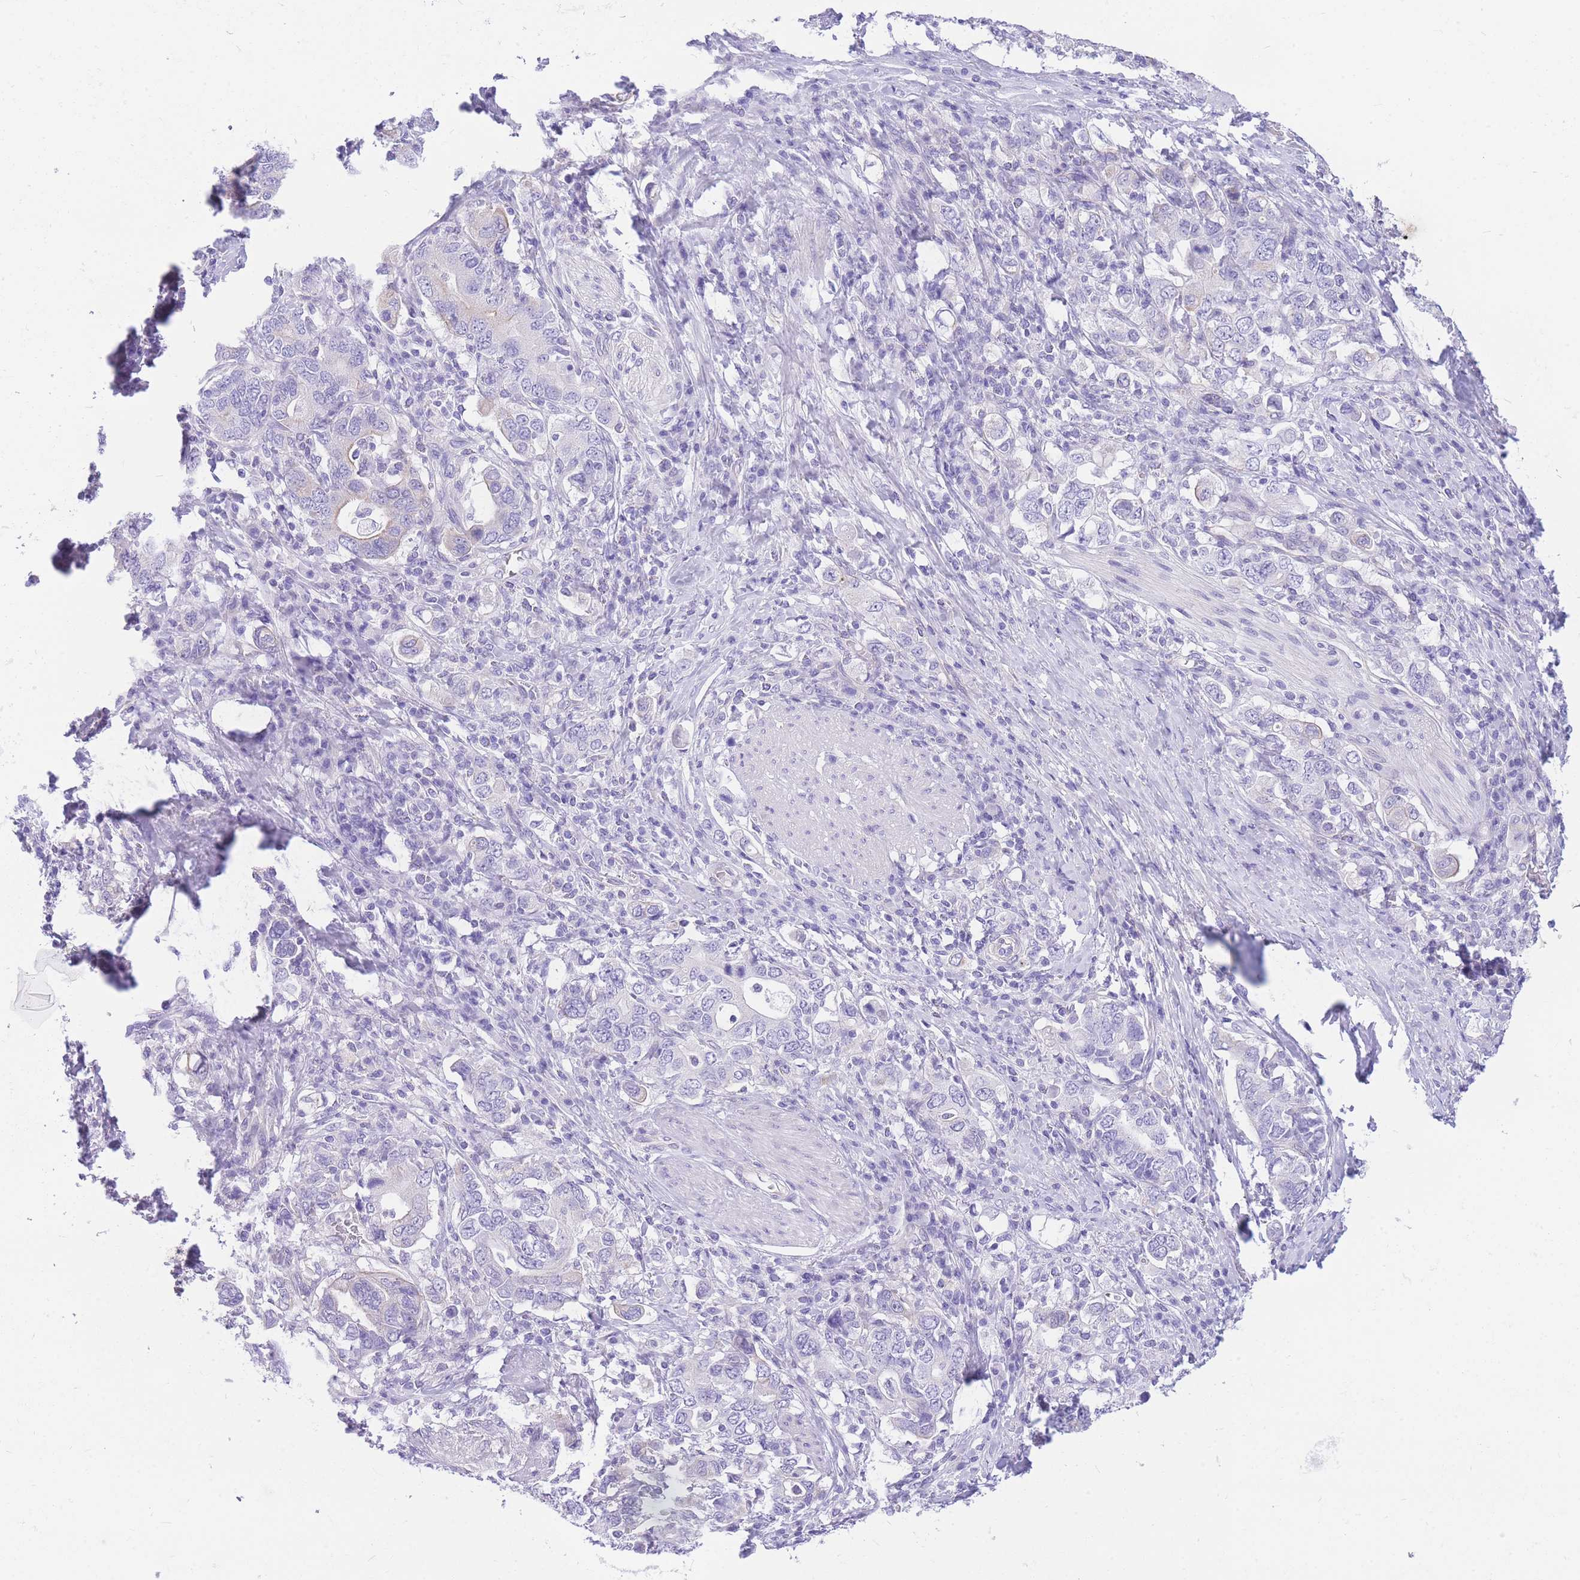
{"staining": {"intensity": "negative", "quantity": "none", "location": "none"}, "tissue": "stomach cancer", "cell_type": "Tumor cells", "image_type": "cancer", "snomed": [{"axis": "morphology", "description": "Adenocarcinoma, NOS"}, {"axis": "topography", "description": "Stomach, upper"}, {"axis": "topography", "description": "Stomach"}], "caption": "This is an IHC image of stomach cancer. There is no staining in tumor cells.", "gene": "ZNF311", "patient": {"sex": "male", "age": 62}}